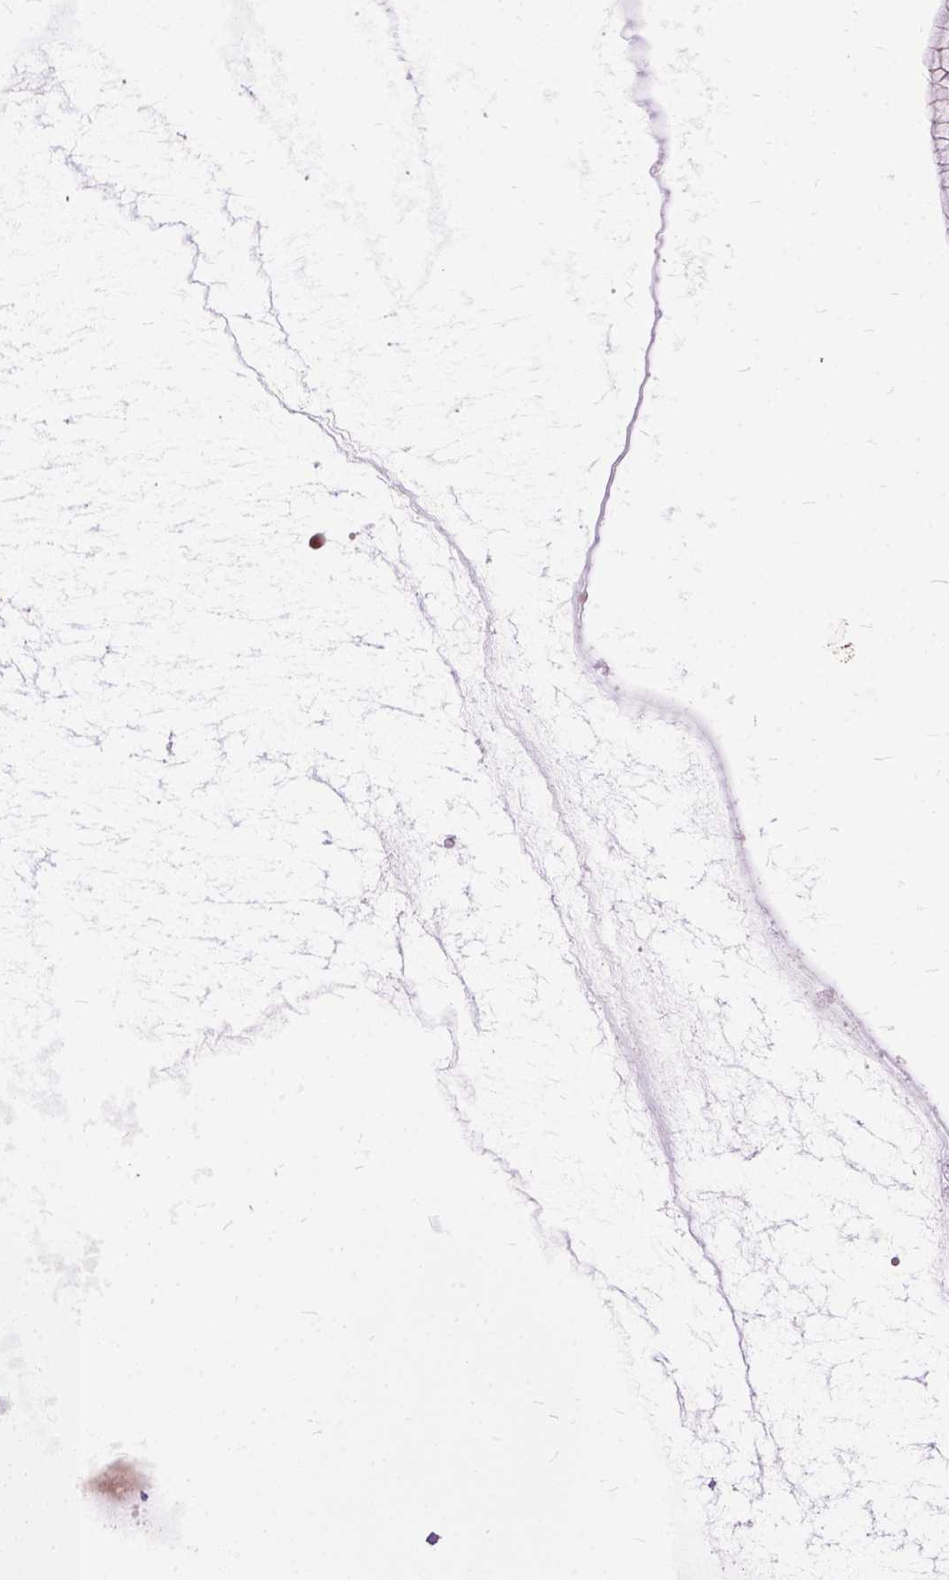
{"staining": {"intensity": "negative", "quantity": "none", "location": "none"}, "tissue": "ovarian cancer", "cell_type": "Tumor cells", "image_type": "cancer", "snomed": [{"axis": "morphology", "description": "Cystadenocarcinoma, mucinous, NOS"}, {"axis": "topography", "description": "Ovary"}], "caption": "Ovarian mucinous cystadenocarcinoma was stained to show a protein in brown. There is no significant staining in tumor cells.", "gene": "AREG", "patient": {"sex": "female", "age": 41}}